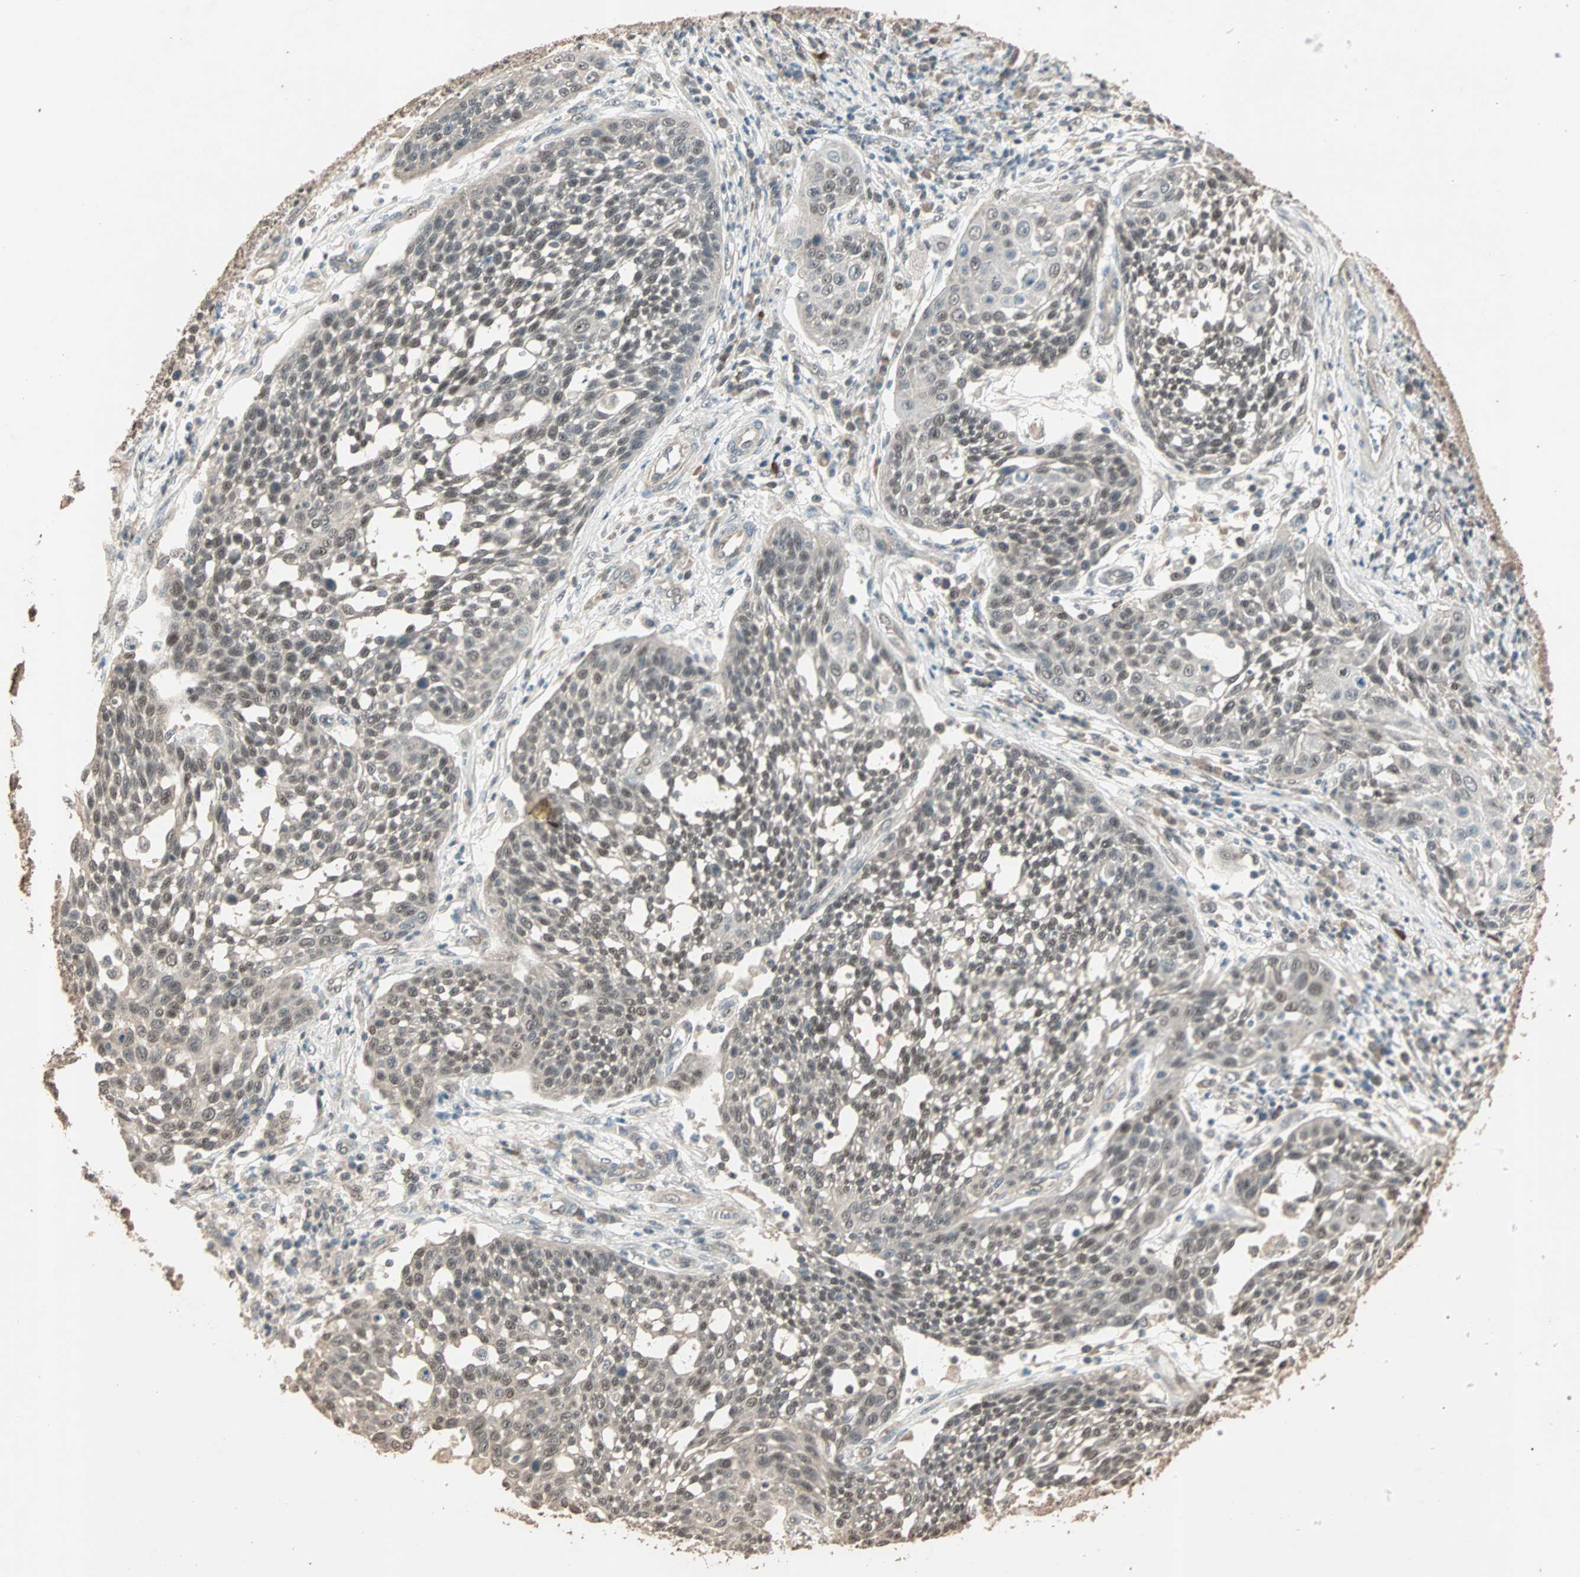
{"staining": {"intensity": "moderate", "quantity": ">75%", "location": "cytoplasmic/membranous,nuclear"}, "tissue": "cervical cancer", "cell_type": "Tumor cells", "image_type": "cancer", "snomed": [{"axis": "morphology", "description": "Squamous cell carcinoma, NOS"}, {"axis": "topography", "description": "Cervix"}], "caption": "Cervical cancer stained with DAB (3,3'-diaminobenzidine) immunohistochemistry (IHC) reveals medium levels of moderate cytoplasmic/membranous and nuclear positivity in about >75% of tumor cells. The staining was performed using DAB (3,3'-diaminobenzidine), with brown indicating positive protein expression. Nuclei are stained blue with hematoxylin.", "gene": "ZBTB33", "patient": {"sex": "female", "age": 34}}